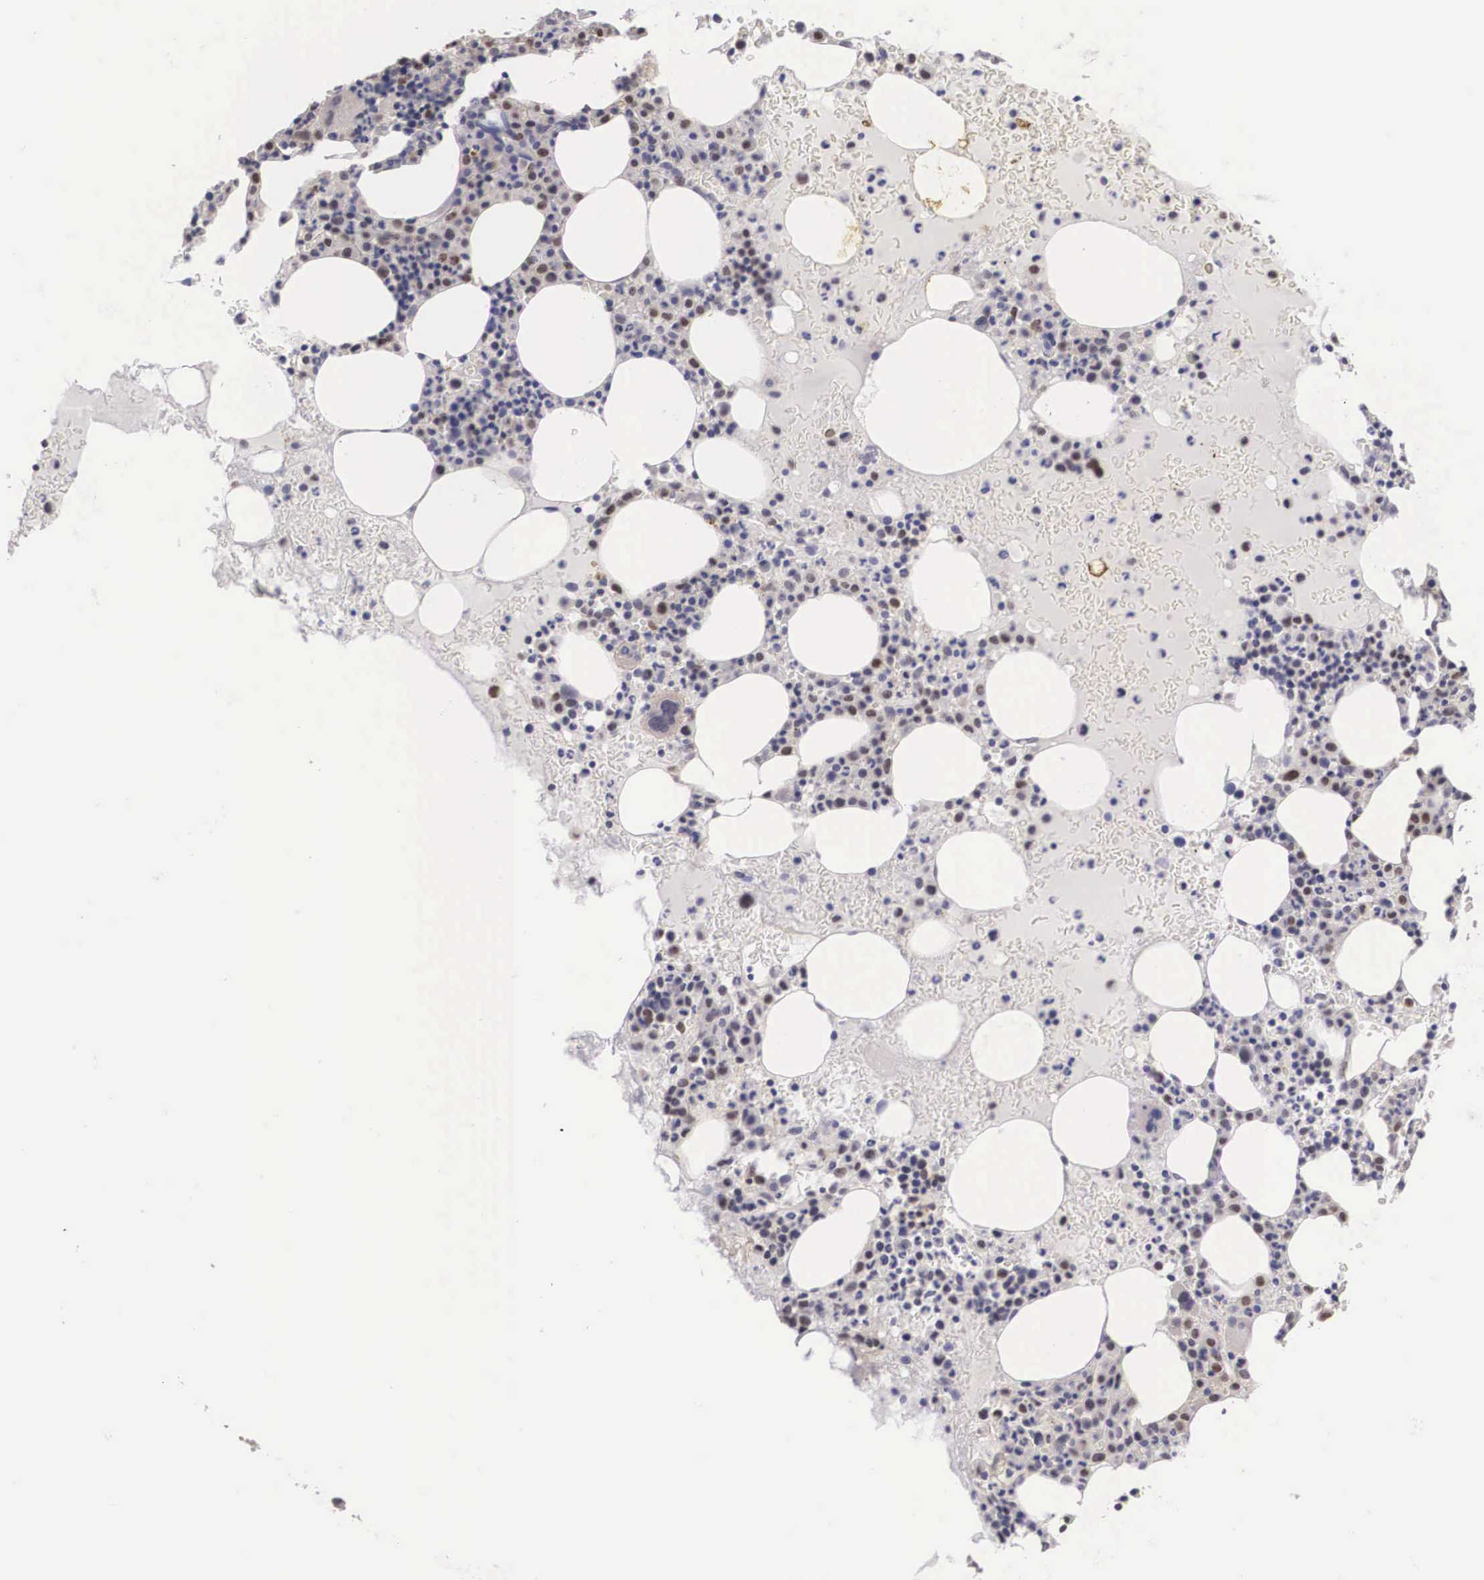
{"staining": {"intensity": "moderate", "quantity": "<25%", "location": "nuclear"}, "tissue": "bone marrow", "cell_type": "Hematopoietic cells", "image_type": "normal", "snomed": [{"axis": "morphology", "description": "Normal tissue, NOS"}, {"axis": "topography", "description": "Bone marrow"}], "caption": "Human bone marrow stained with a brown dye reveals moderate nuclear positive staining in approximately <25% of hematopoietic cells.", "gene": "ENOX2", "patient": {"sex": "female", "age": 88}}